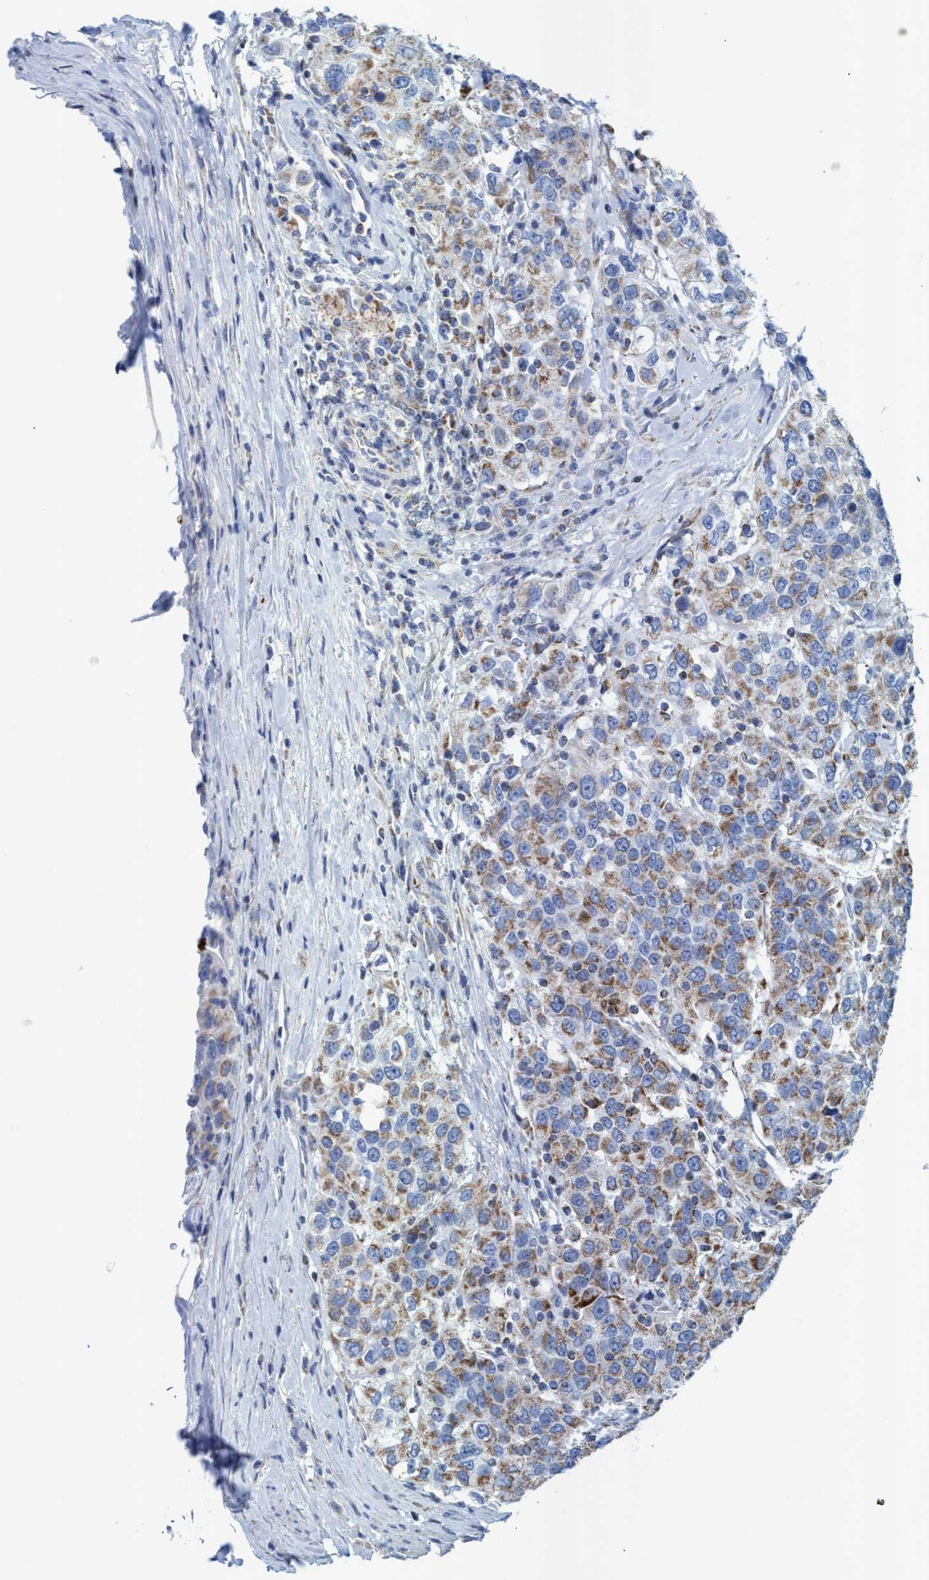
{"staining": {"intensity": "moderate", "quantity": ">75%", "location": "cytoplasmic/membranous"}, "tissue": "urothelial cancer", "cell_type": "Tumor cells", "image_type": "cancer", "snomed": [{"axis": "morphology", "description": "Urothelial carcinoma, High grade"}, {"axis": "topography", "description": "Urinary bladder"}], "caption": "Protein staining of urothelial carcinoma (high-grade) tissue demonstrates moderate cytoplasmic/membranous expression in approximately >75% of tumor cells. (DAB (3,3'-diaminobenzidine) IHC, brown staining for protein, blue staining for nuclei).", "gene": "GGA3", "patient": {"sex": "female", "age": 80}}